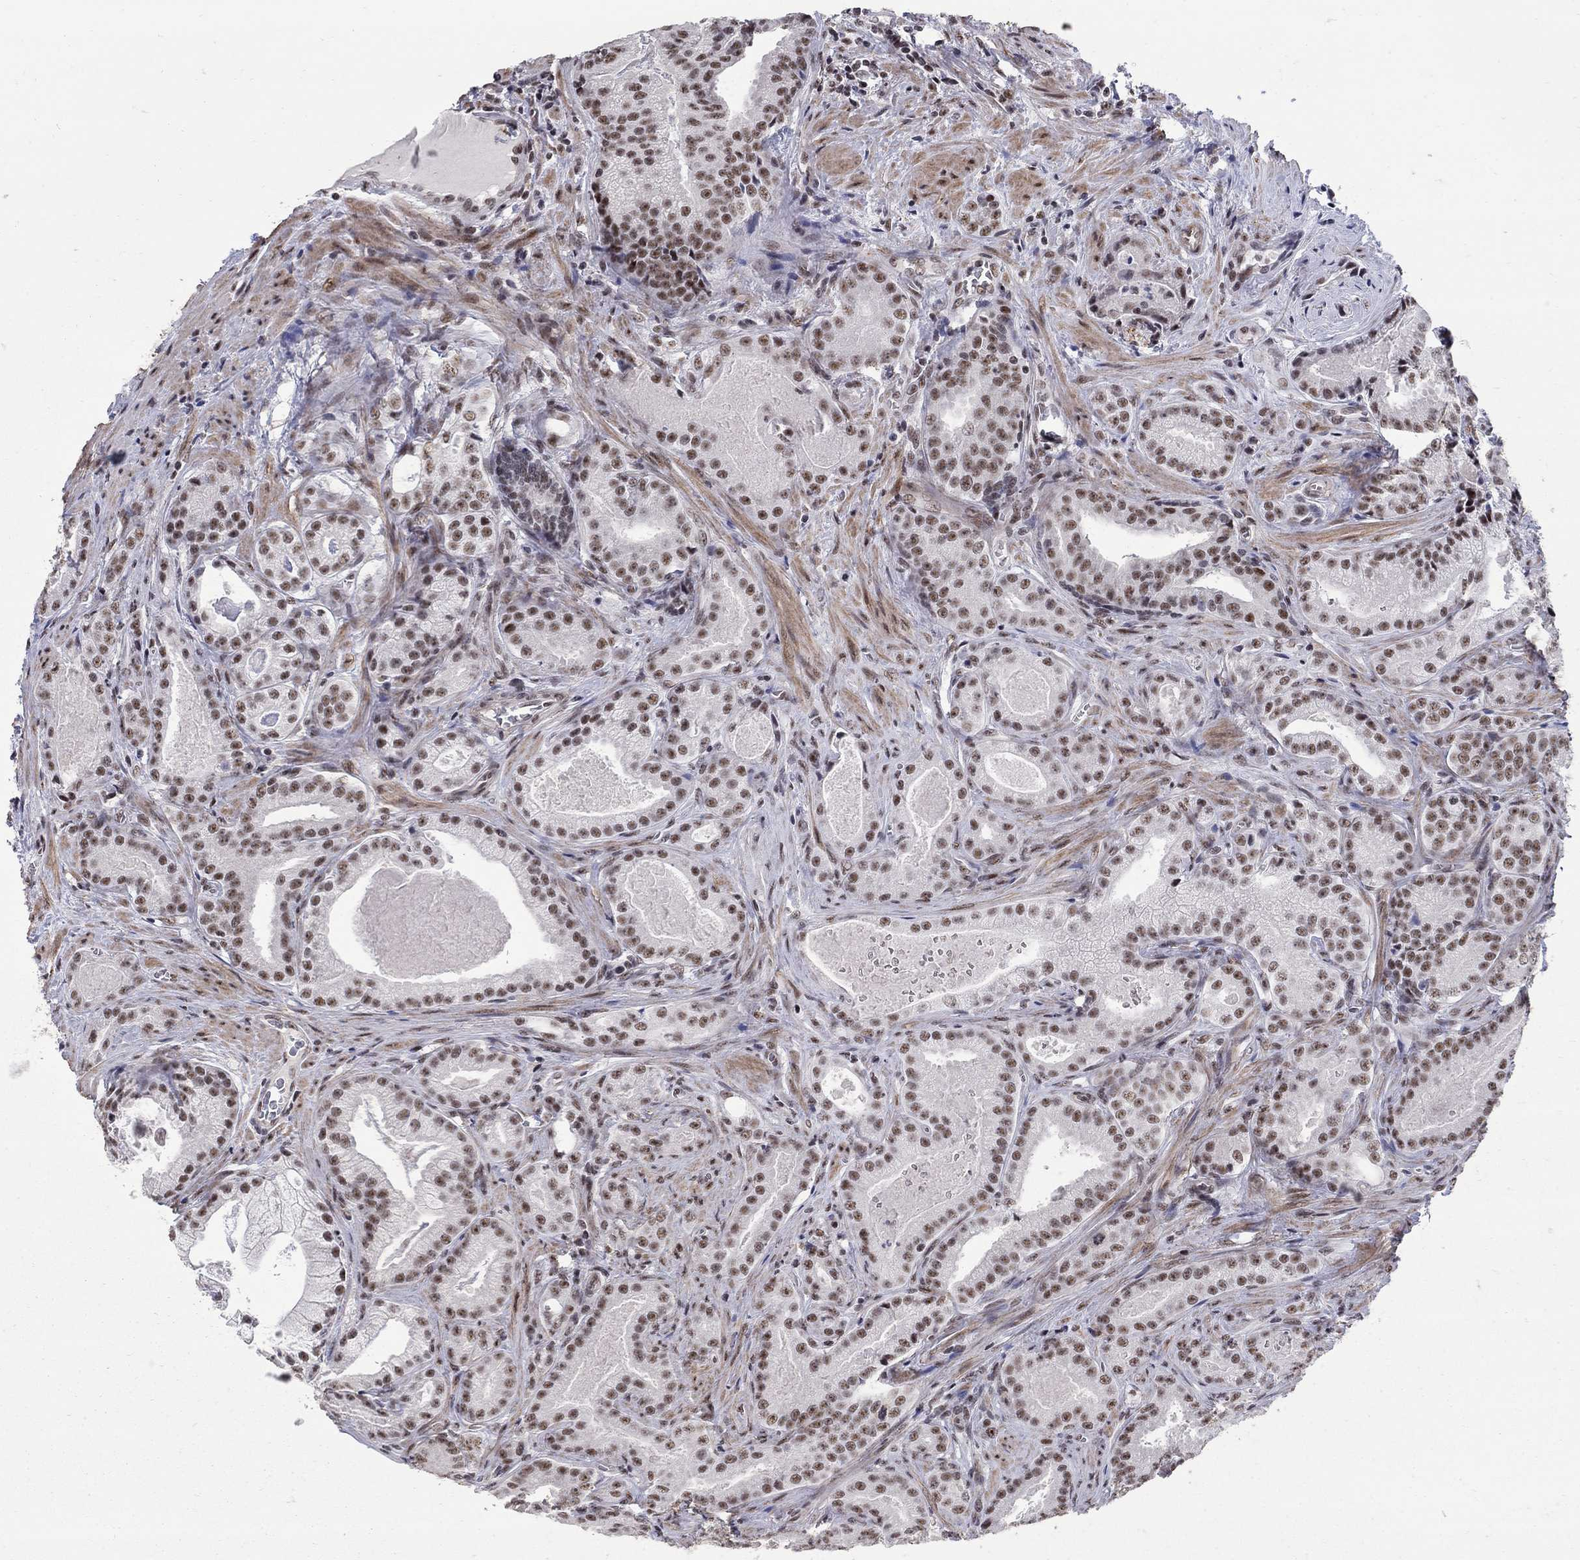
{"staining": {"intensity": "weak", "quantity": ">75%", "location": "nuclear"}, "tissue": "prostate cancer", "cell_type": "Tumor cells", "image_type": "cancer", "snomed": [{"axis": "morphology", "description": "Adenocarcinoma, NOS"}, {"axis": "topography", "description": "Prostate"}], "caption": "This photomicrograph reveals prostate adenocarcinoma stained with immunohistochemistry to label a protein in brown. The nuclear of tumor cells show weak positivity for the protein. Nuclei are counter-stained blue.", "gene": "PNISR", "patient": {"sex": "male", "age": 61}}